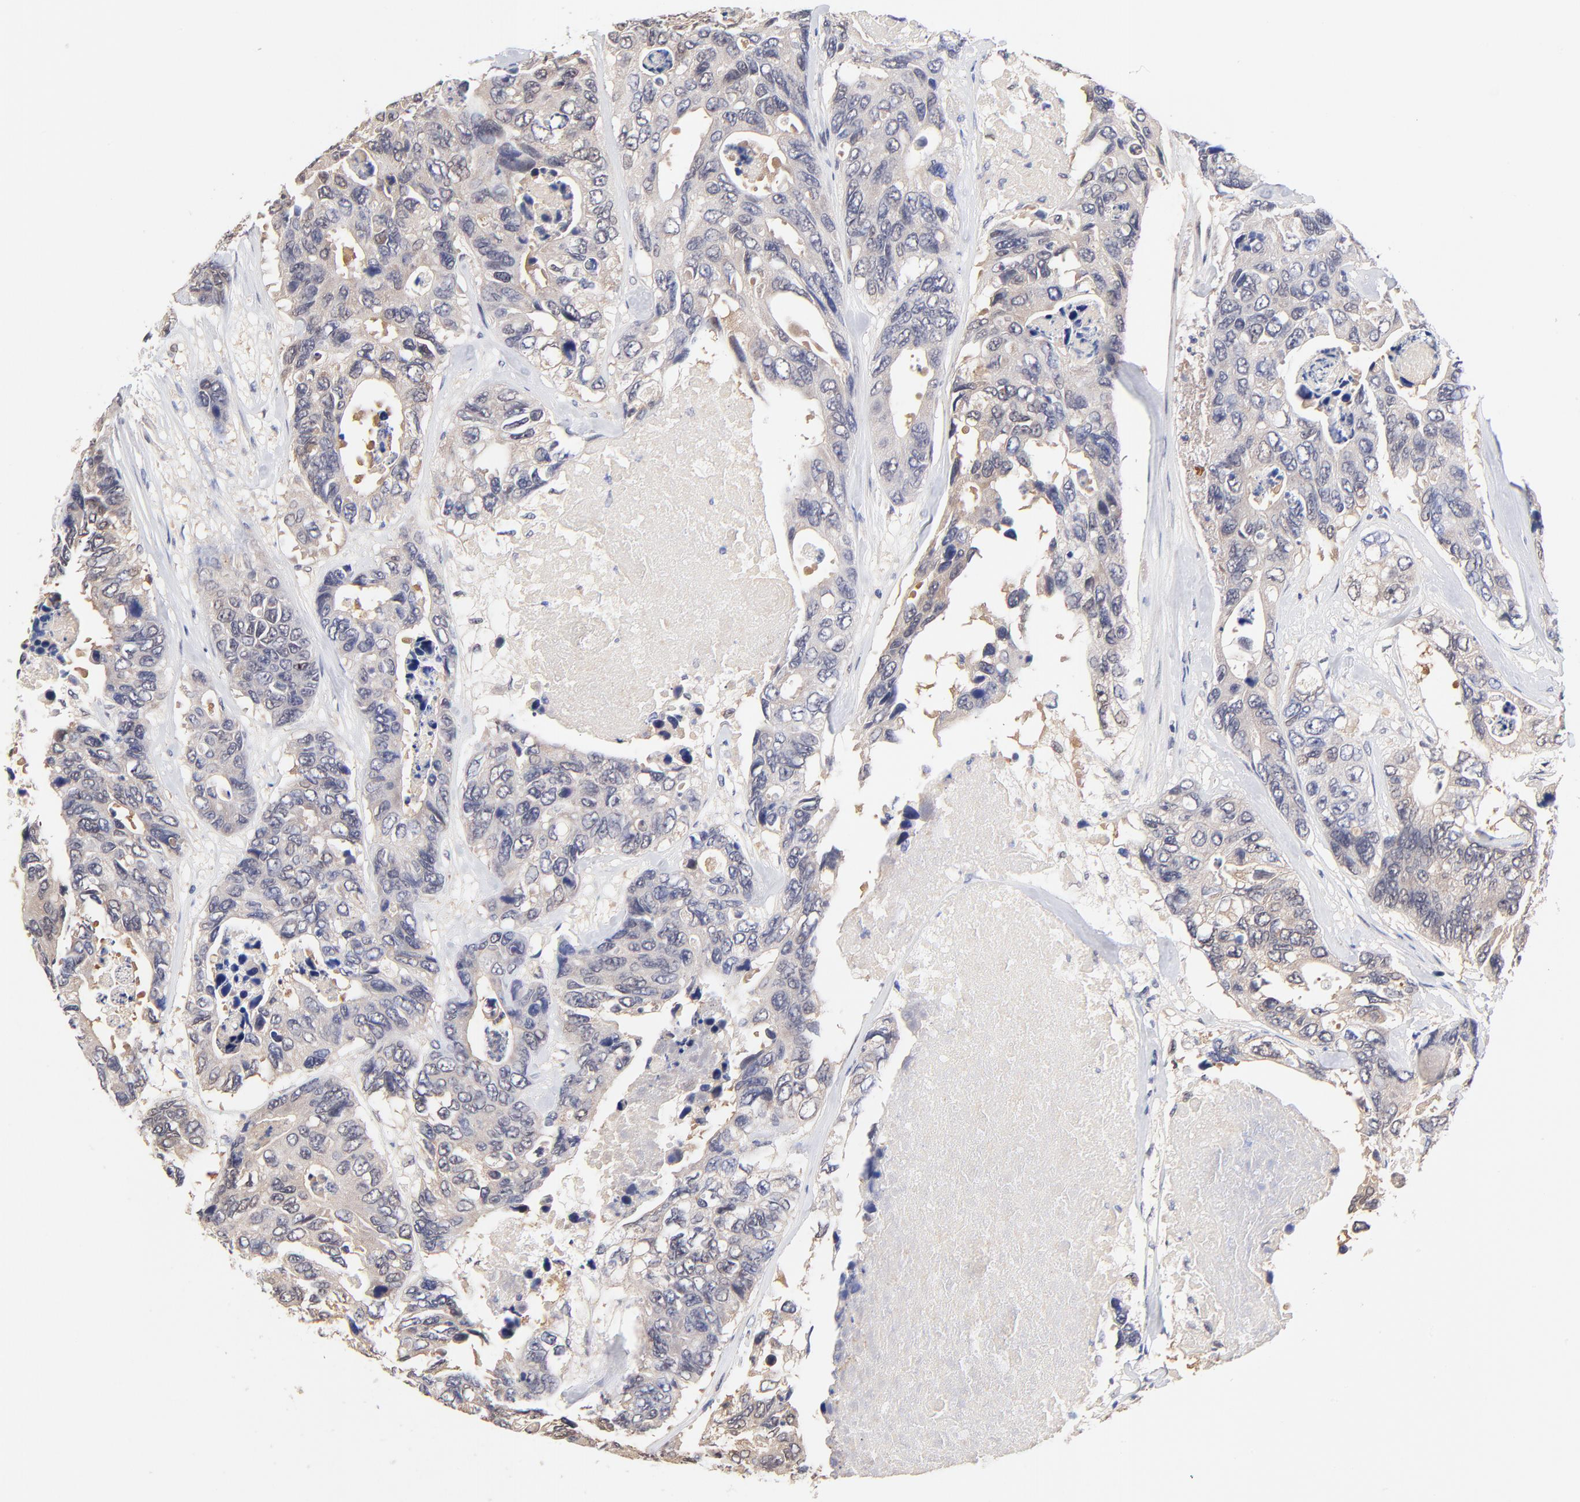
{"staining": {"intensity": "weak", "quantity": ">75%", "location": "cytoplasmic/membranous"}, "tissue": "colorectal cancer", "cell_type": "Tumor cells", "image_type": "cancer", "snomed": [{"axis": "morphology", "description": "Adenocarcinoma, NOS"}, {"axis": "topography", "description": "Colon"}], "caption": "Protein expression analysis of human colorectal cancer reveals weak cytoplasmic/membranous positivity in about >75% of tumor cells. (DAB (3,3'-diaminobenzidine) IHC, brown staining for protein, blue staining for nuclei).", "gene": "TXNL1", "patient": {"sex": "female", "age": 86}}